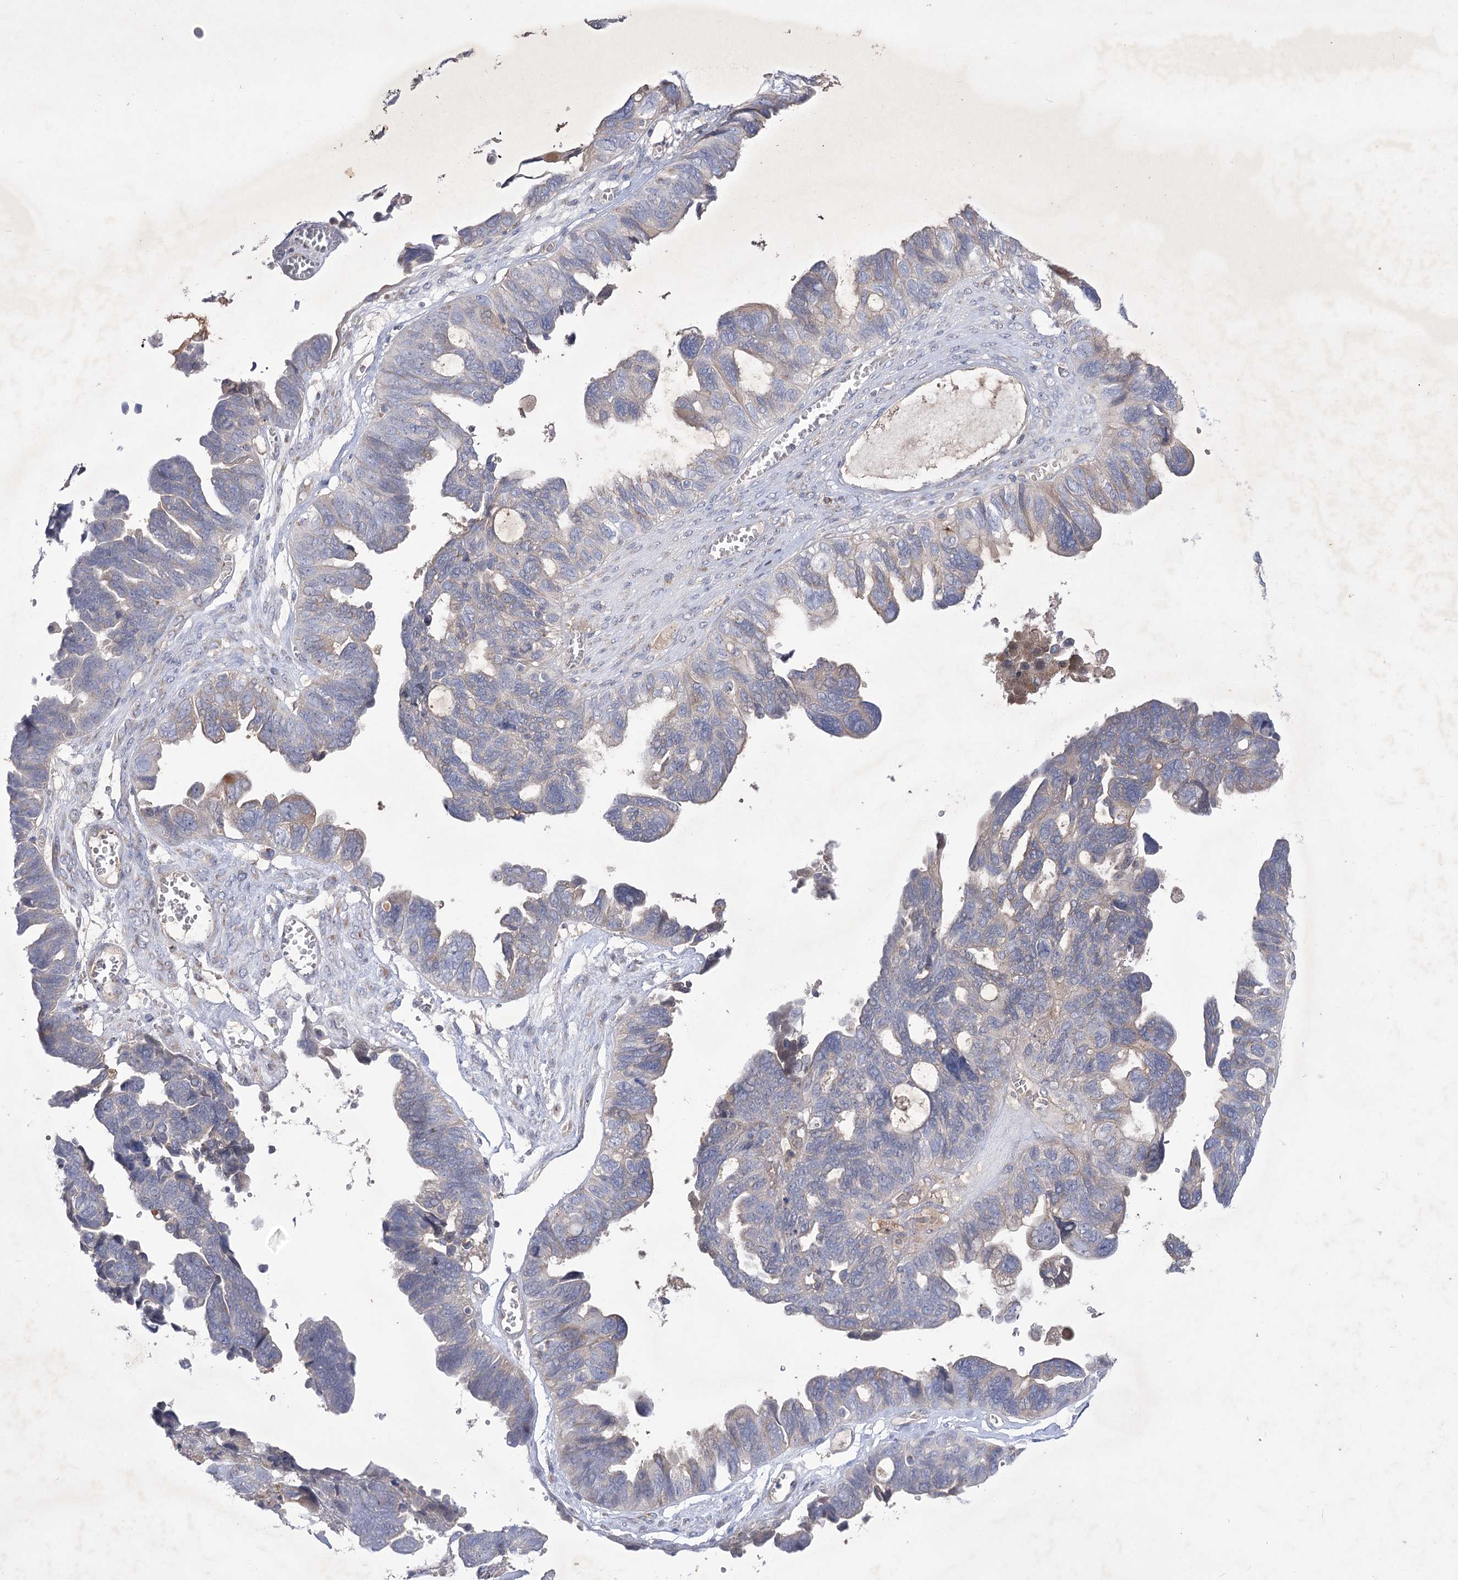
{"staining": {"intensity": "negative", "quantity": "none", "location": "none"}, "tissue": "ovarian cancer", "cell_type": "Tumor cells", "image_type": "cancer", "snomed": [{"axis": "morphology", "description": "Cystadenocarcinoma, serous, NOS"}, {"axis": "topography", "description": "Ovary"}], "caption": "Tumor cells show no significant positivity in ovarian serous cystadenocarcinoma. (DAB immunohistochemistry (IHC) with hematoxylin counter stain).", "gene": "GBF1", "patient": {"sex": "female", "age": 79}}